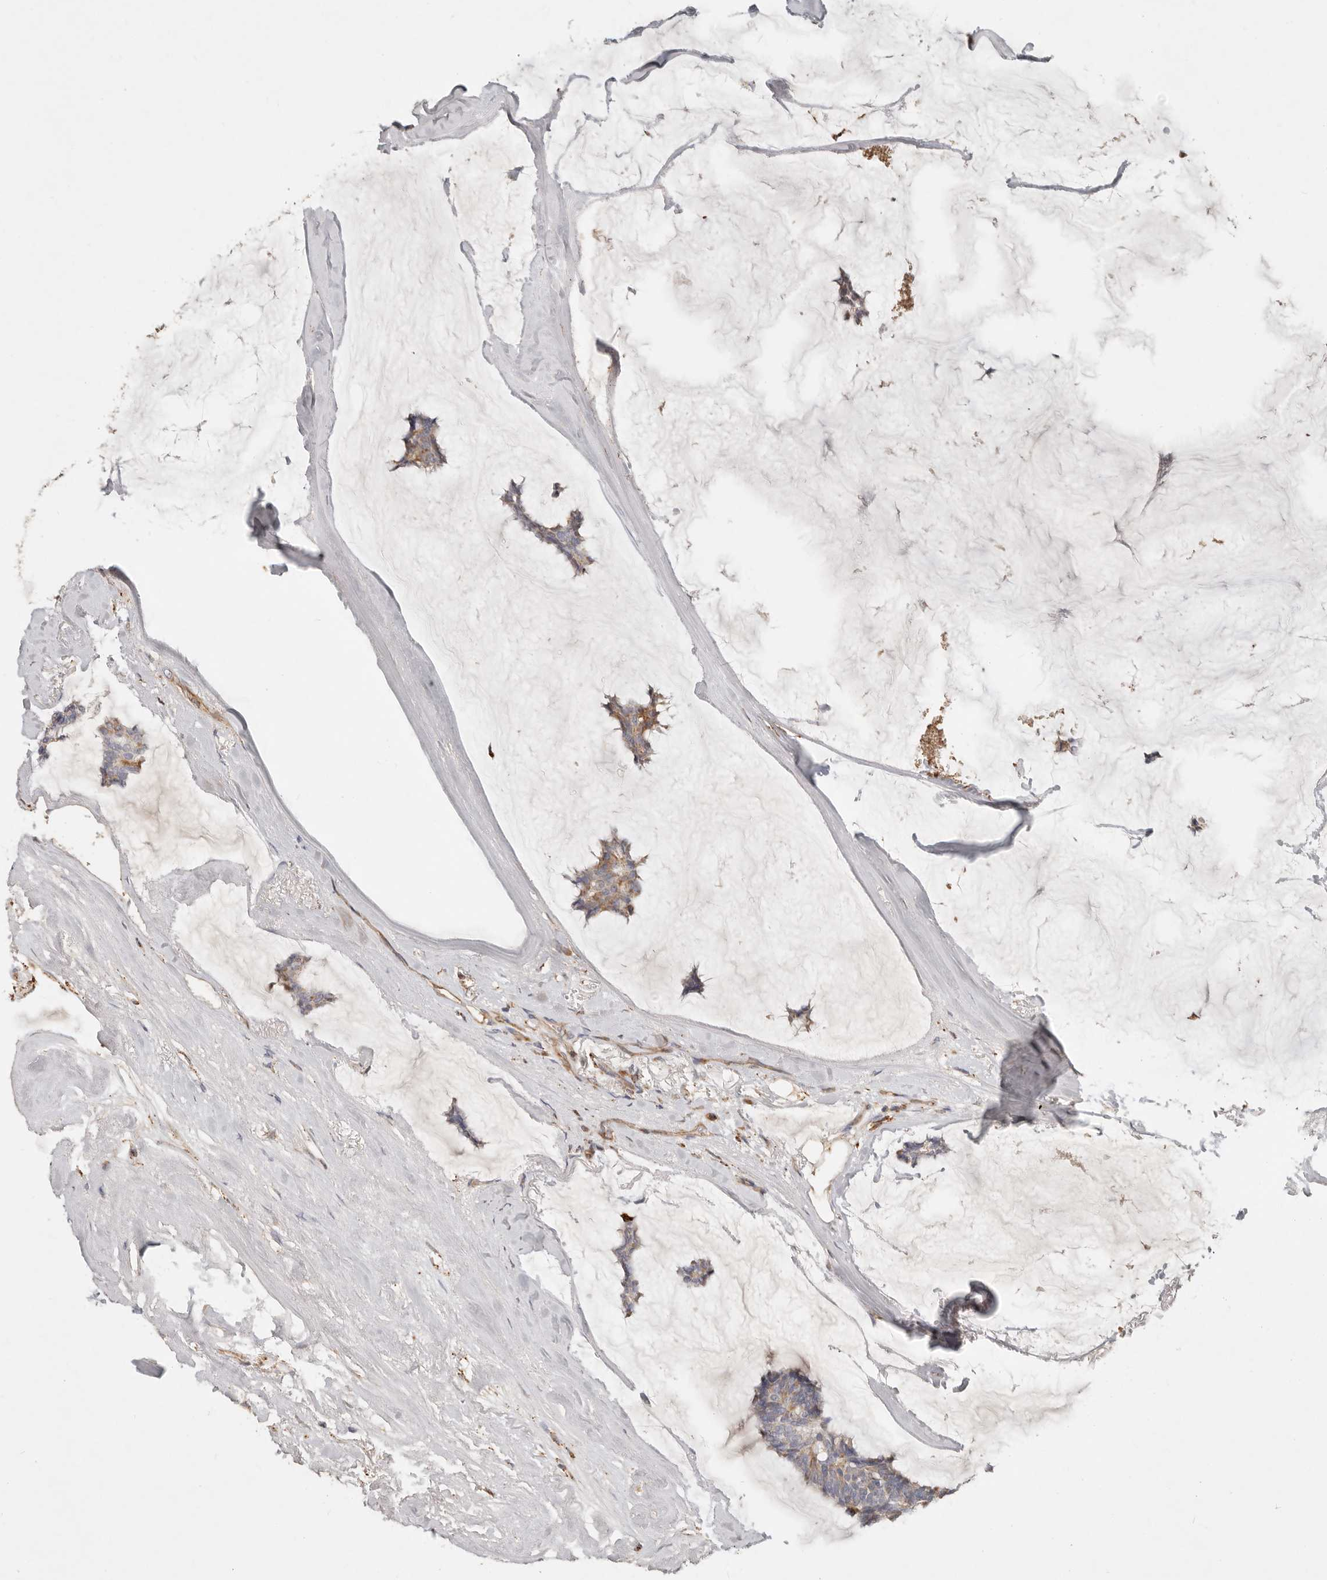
{"staining": {"intensity": "moderate", "quantity": ">75%", "location": "cytoplasmic/membranous"}, "tissue": "breast cancer", "cell_type": "Tumor cells", "image_type": "cancer", "snomed": [{"axis": "morphology", "description": "Duct carcinoma"}, {"axis": "topography", "description": "Breast"}], "caption": "Breast cancer stained with a protein marker exhibits moderate staining in tumor cells.", "gene": "ARHGEF10L", "patient": {"sex": "female", "age": 93}}